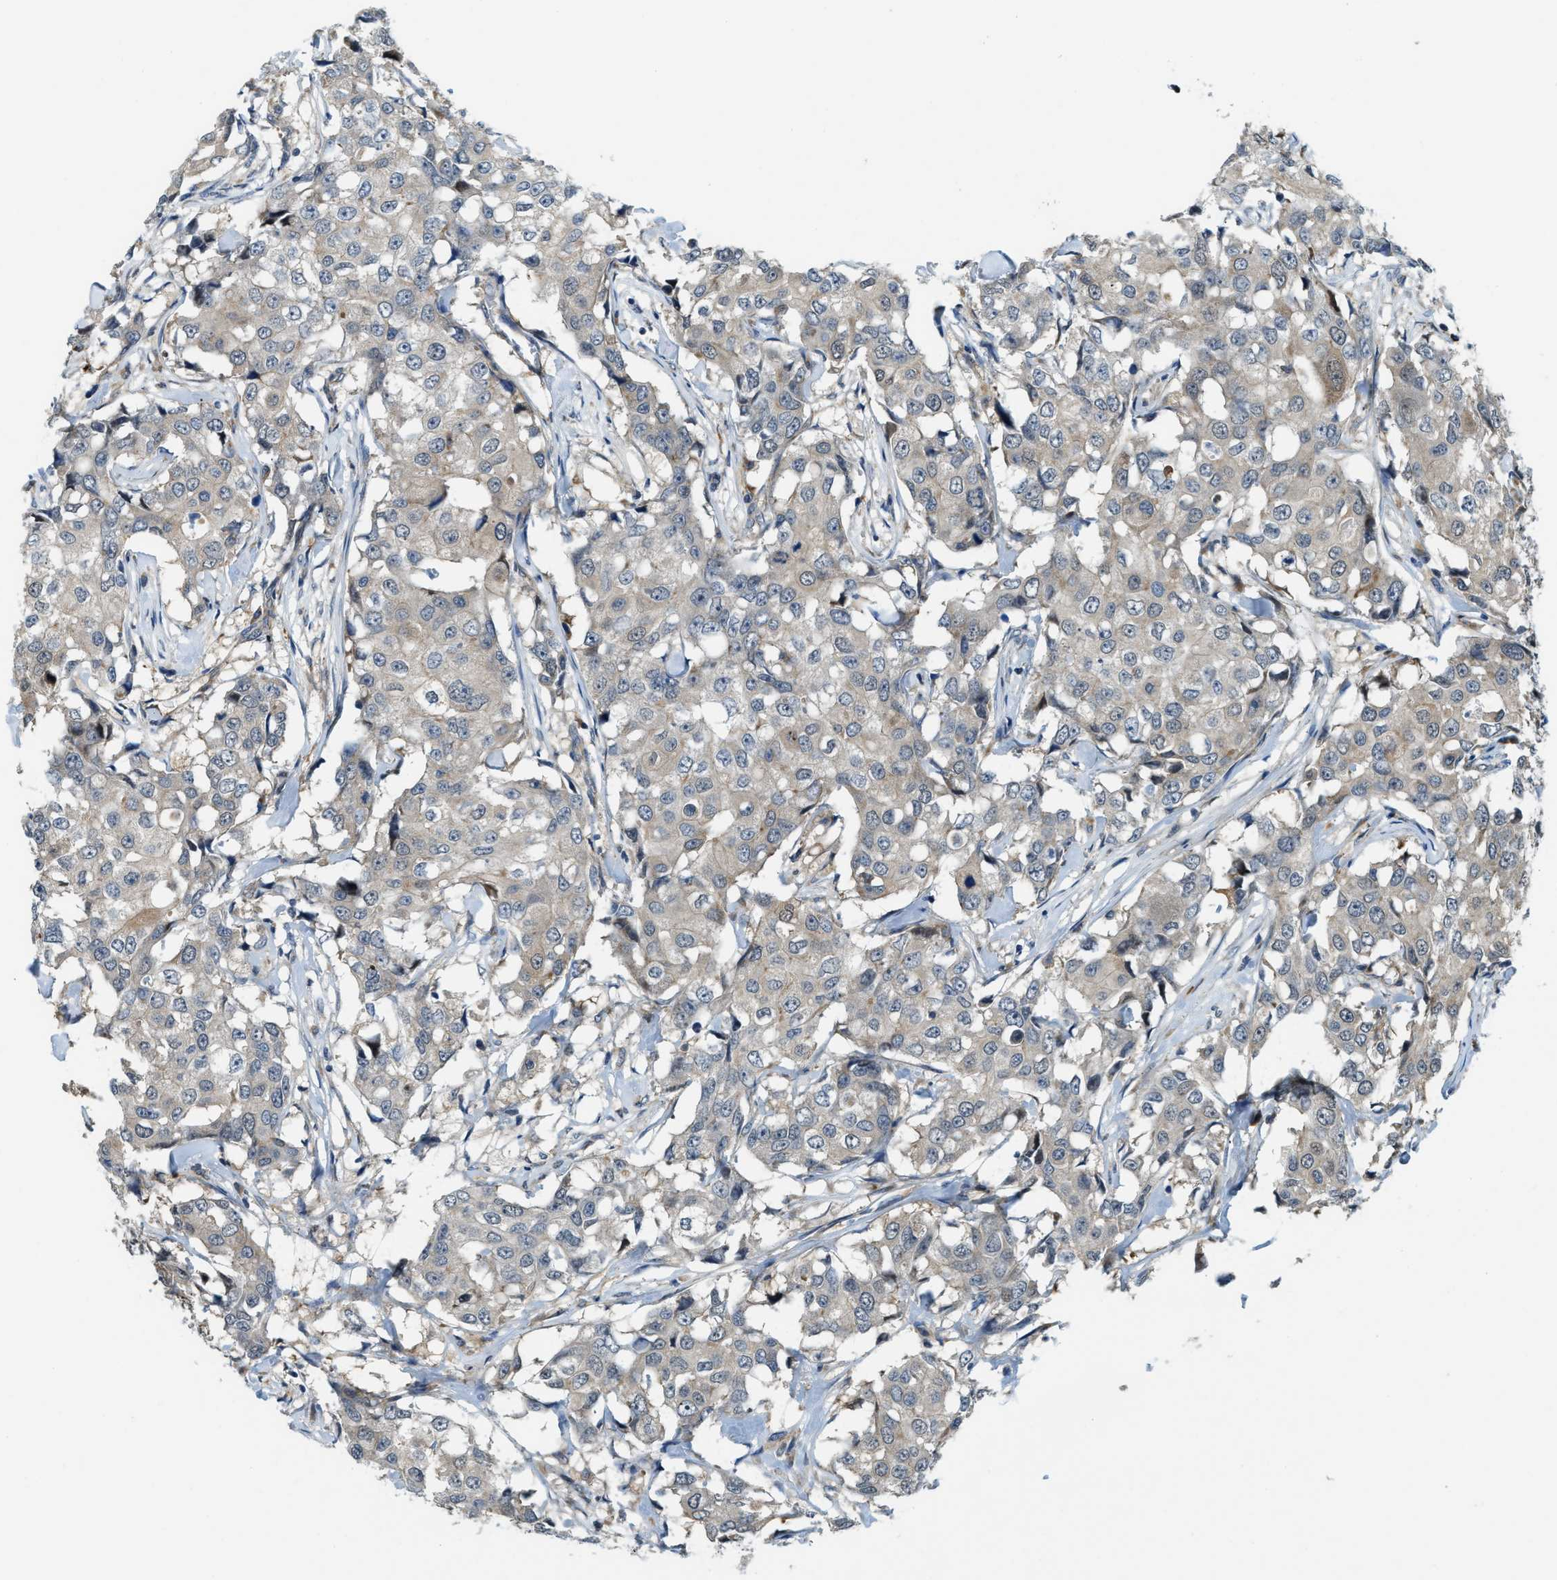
{"staining": {"intensity": "negative", "quantity": "none", "location": "none"}, "tissue": "breast cancer", "cell_type": "Tumor cells", "image_type": "cancer", "snomed": [{"axis": "morphology", "description": "Duct carcinoma"}, {"axis": "topography", "description": "Breast"}], "caption": "Human breast intraductal carcinoma stained for a protein using immunohistochemistry shows no expression in tumor cells.", "gene": "STARD3NL", "patient": {"sex": "female", "age": 27}}